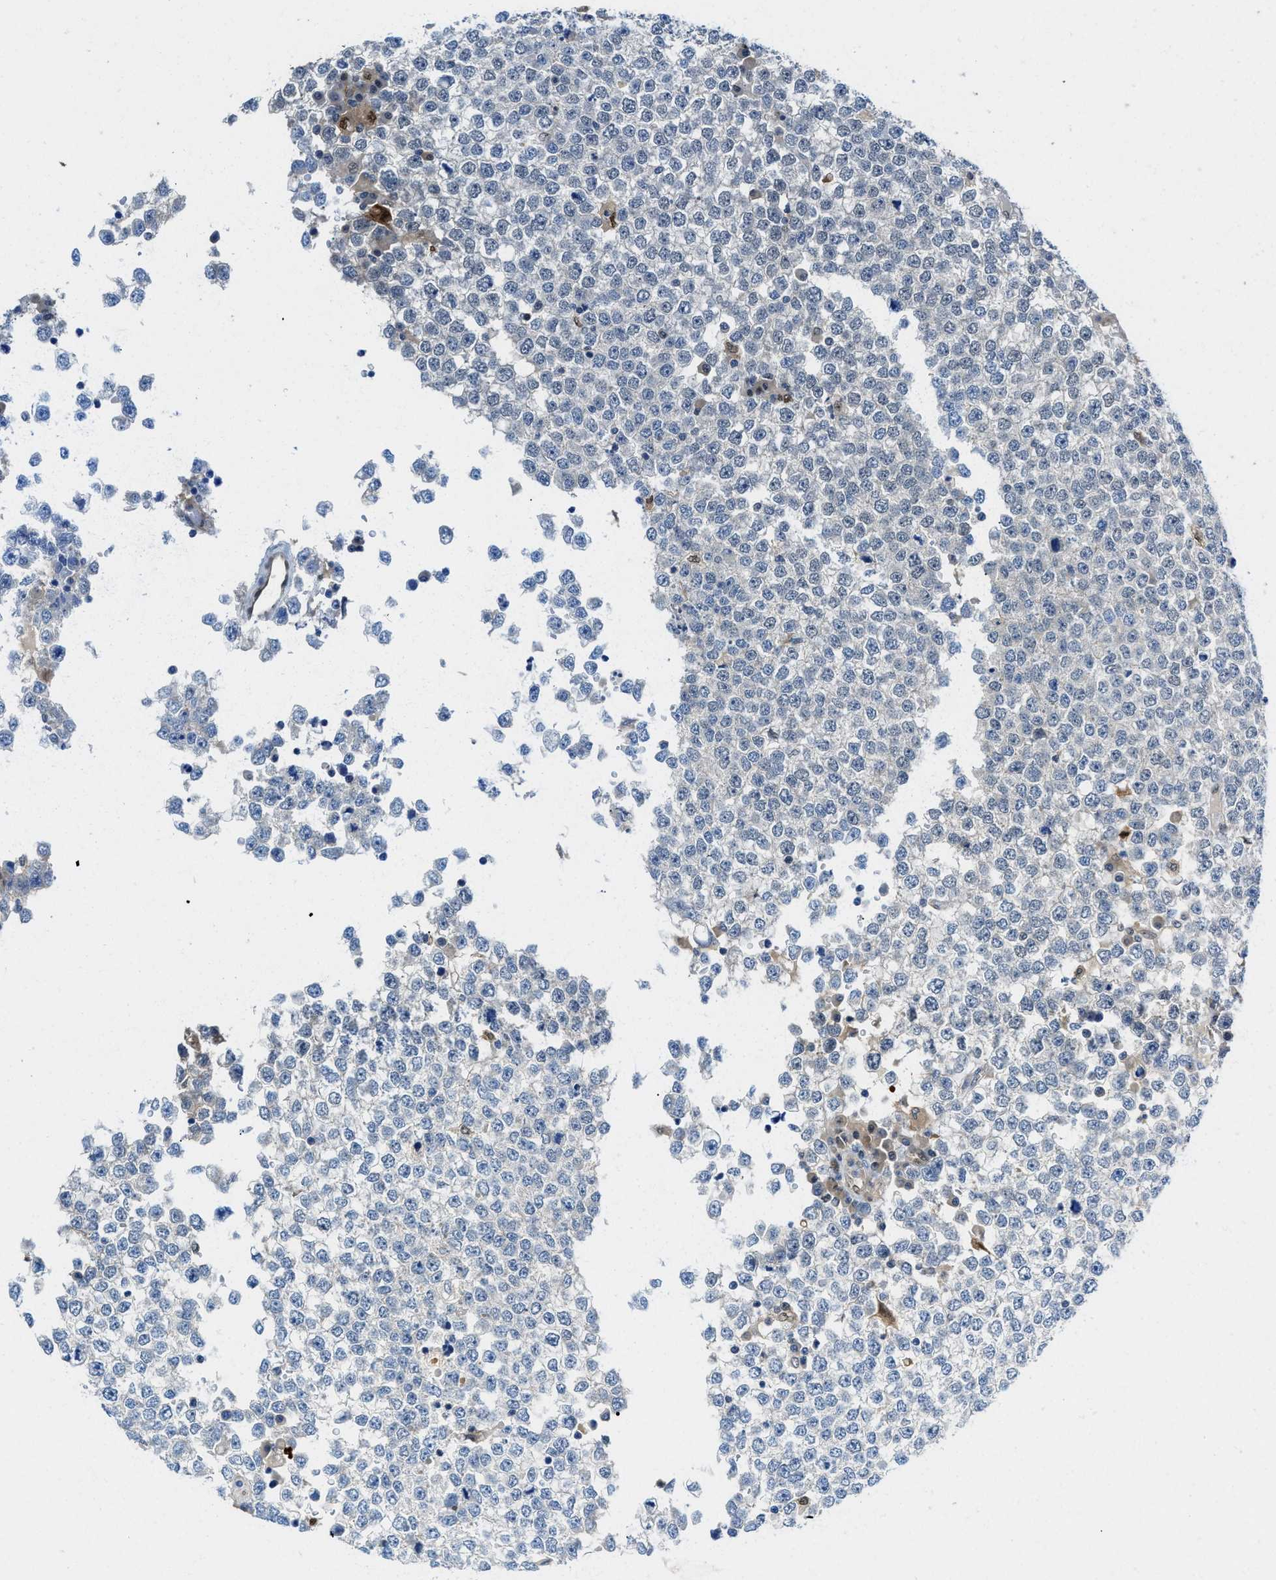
{"staining": {"intensity": "negative", "quantity": "none", "location": "none"}, "tissue": "testis cancer", "cell_type": "Tumor cells", "image_type": "cancer", "snomed": [{"axis": "morphology", "description": "Seminoma, NOS"}, {"axis": "topography", "description": "Testis"}], "caption": "High magnification brightfield microscopy of testis cancer (seminoma) stained with DAB (3,3'-diaminobenzidine) (brown) and counterstained with hematoxylin (blue): tumor cells show no significant expression. (Brightfield microscopy of DAB (3,3'-diaminobenzidine) IHC at high magnification).", "gene": "LTA4H", "patient": {"sex": "male", "age": 65}}